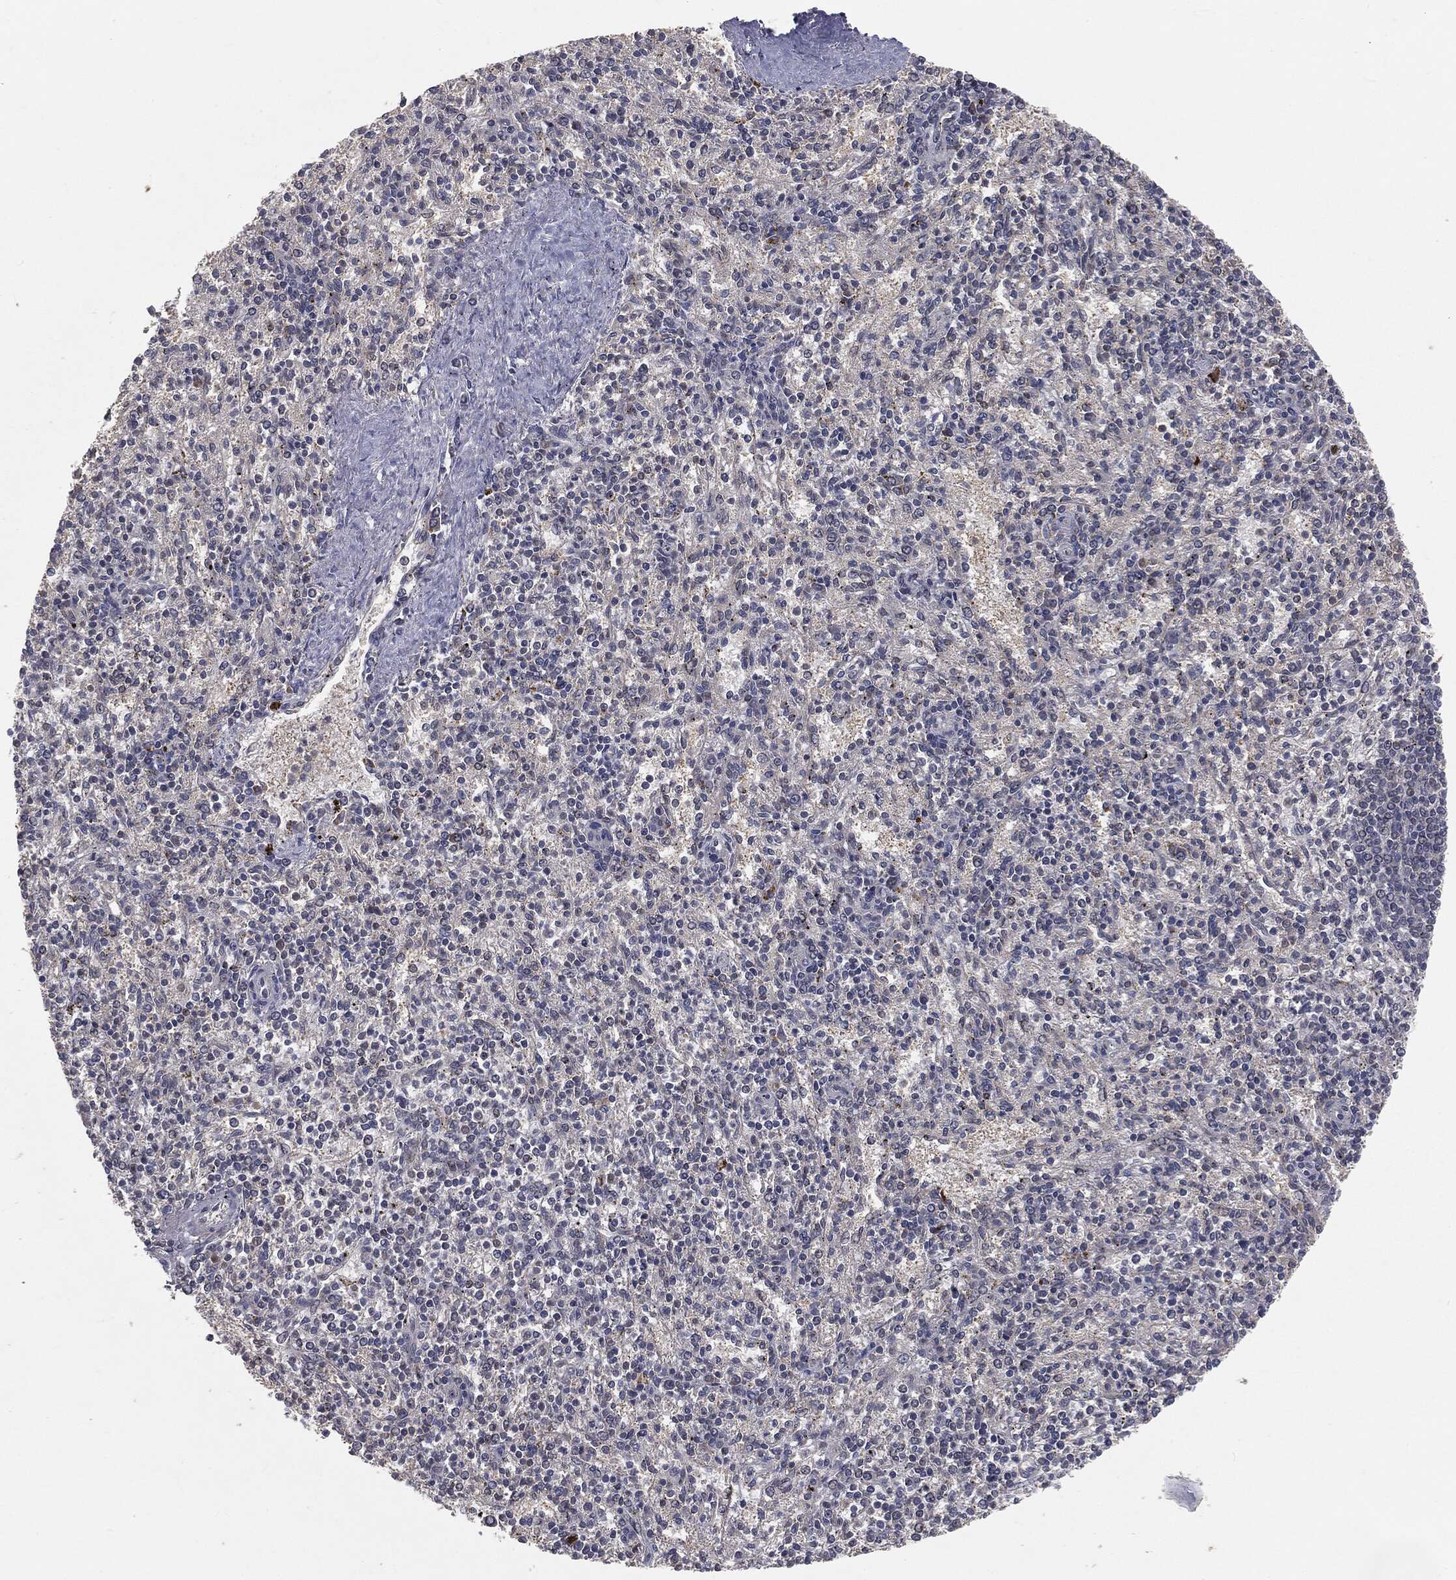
{"staining": {"intensity": "negative", "quantity": "none", "location": "none"}, "tissue": "spleen", "cell_type": "Cells in red pulp", "image_type": "normal", "snomed": [{"axis": "morphology", "description": "Normal tissue, NOS"}, {"axis": "topography", "description": "Spleen"}], "caption": "Immunohistochemistry image of unremarkable spleen stained for a protein (brown), which reveals no expression in cells in red pulp.", "gene": "FBXO7", "patient": {"sex": "female", "age": 37}}